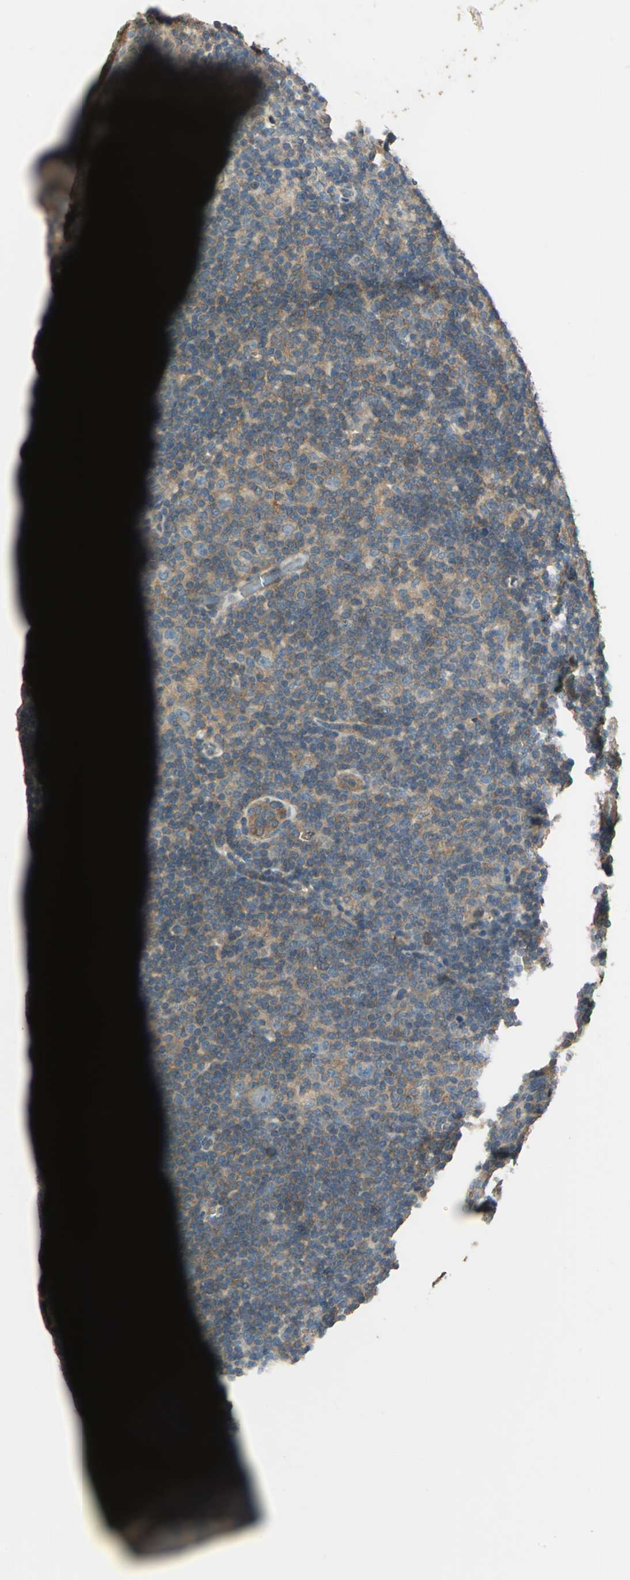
{"staining": {"intensity": "moderate", "quantity": ">75%", "location": "cytoplasmic/membranous"}, "tissue": "lymphoma", "cell_type": "Tumor cells", "image_type": "cancer", "snomed": [{"axis": "morphology", "description": "Hodgkin's disease, NOS"}, {"axis": "topography", "description": "Lymph node"}], "caption": "A brown stain labels moderate cytoplasmic/membranous staining of a protein in lymphoma tumor cells. The staining is performed using DAB (3,3'-diaminobenzidine) brown chromogen to label protein expression. The nuclei are counter-stained blue using hematoxylin.", "gene": "RAPGEF1", "patient": {"sex": "female", "age": 57}}